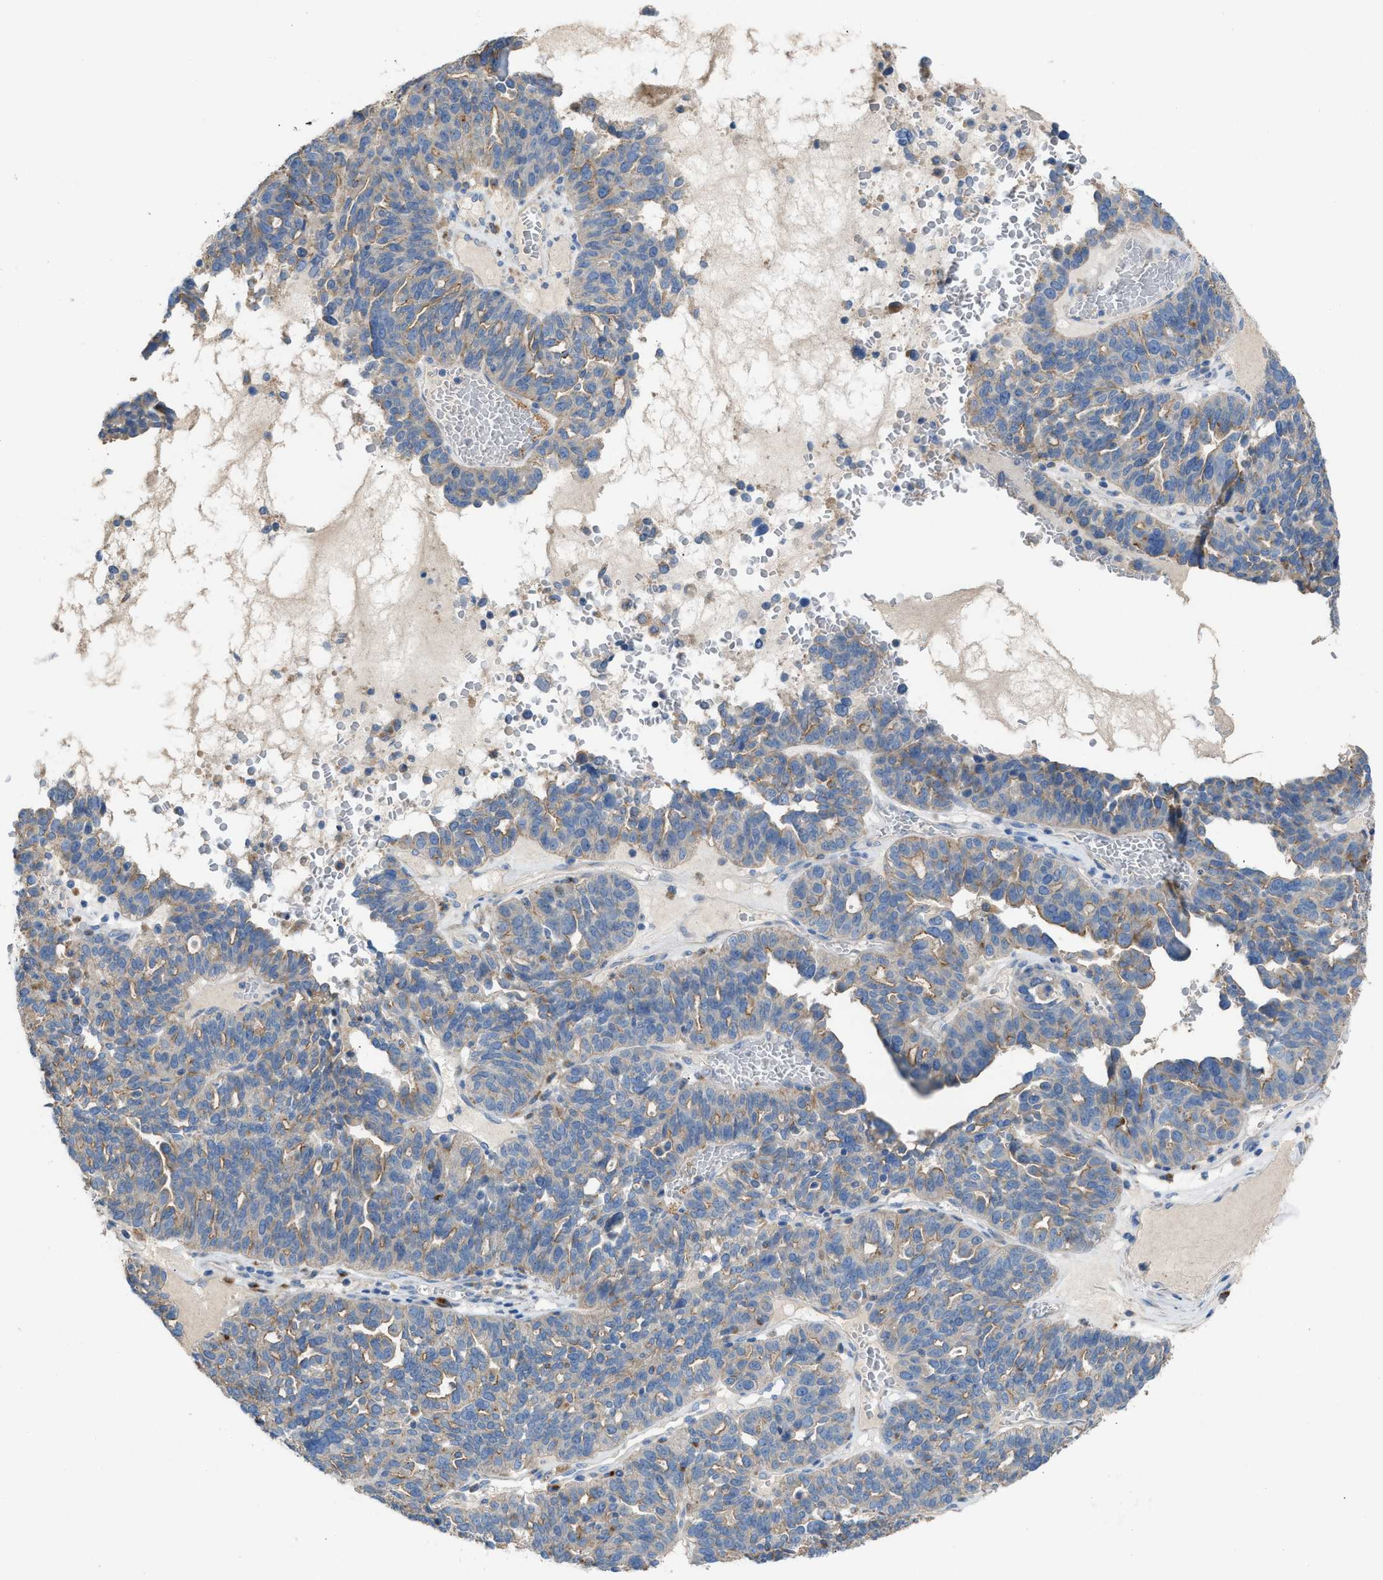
{"staining": {"intensity": "weak", "quantity": "<25%", "location": "cytoplasmic/membranous"}, "tissue": "ovarian cancer", "cell_type": "Tumor cells", "image_type": "cancer", "snomed": [{"axis": "morphology", "description": "Cystadenocarcinoma, serous, NOS"}, {"axis": "topography", "description": "Ovary"}], "caption": "High magnification brightfield microscopy of ovarian cancer (serous cystadenocarcinoma) stained with DAB (3,3'-diaminobenzidine) (brown) and counterstained with hematoxylin (blue): tumor cells show no significant positivity.", "gene": "AOAH", "patient": {"sex": "female", "age": 59}}